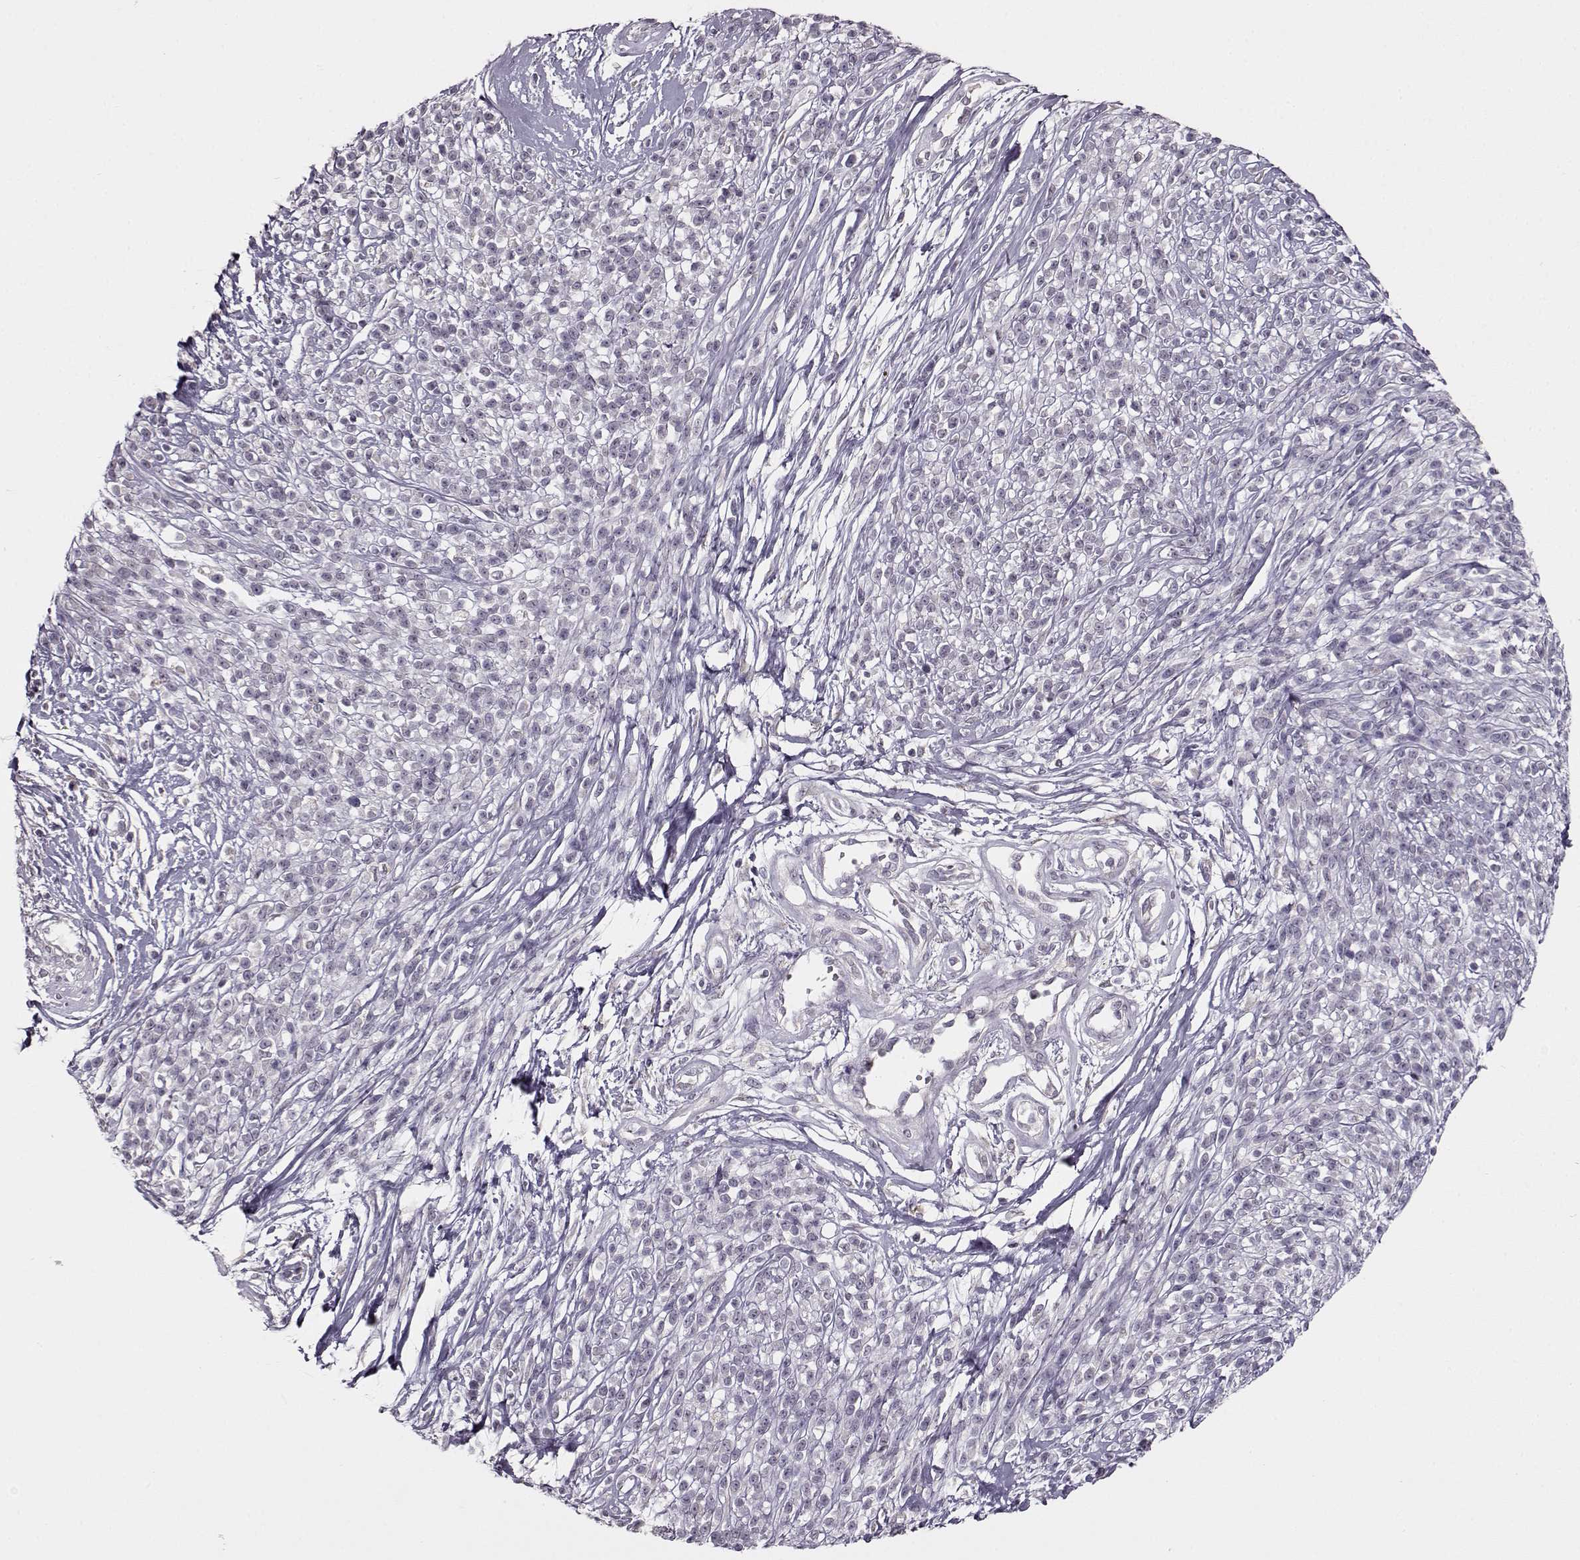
{"staining": {"intensity": "negative", "quantity": "none", "location": "none"}, "tissue": "melanoma", "cell_type": "Tumor cells", "image_type": "cancer", "snomed": [{"axis": "morphology", "description": "Malignant melanoma, NOS"}, {"axis": "topography", "description": "Skin"}, {"axis": "topography", "description": "Skin of trunk"}], "caption": "An image of malignant melanoma stained for a protein exhibits no brown staining in tumor cells. (Stains: DAB IHC with hematoxylin counter stain, Microscopy: brightfield microscopy at high magnification).", "gene": "MAP6D1", "patient": {"sex": "male", "age": 74}}